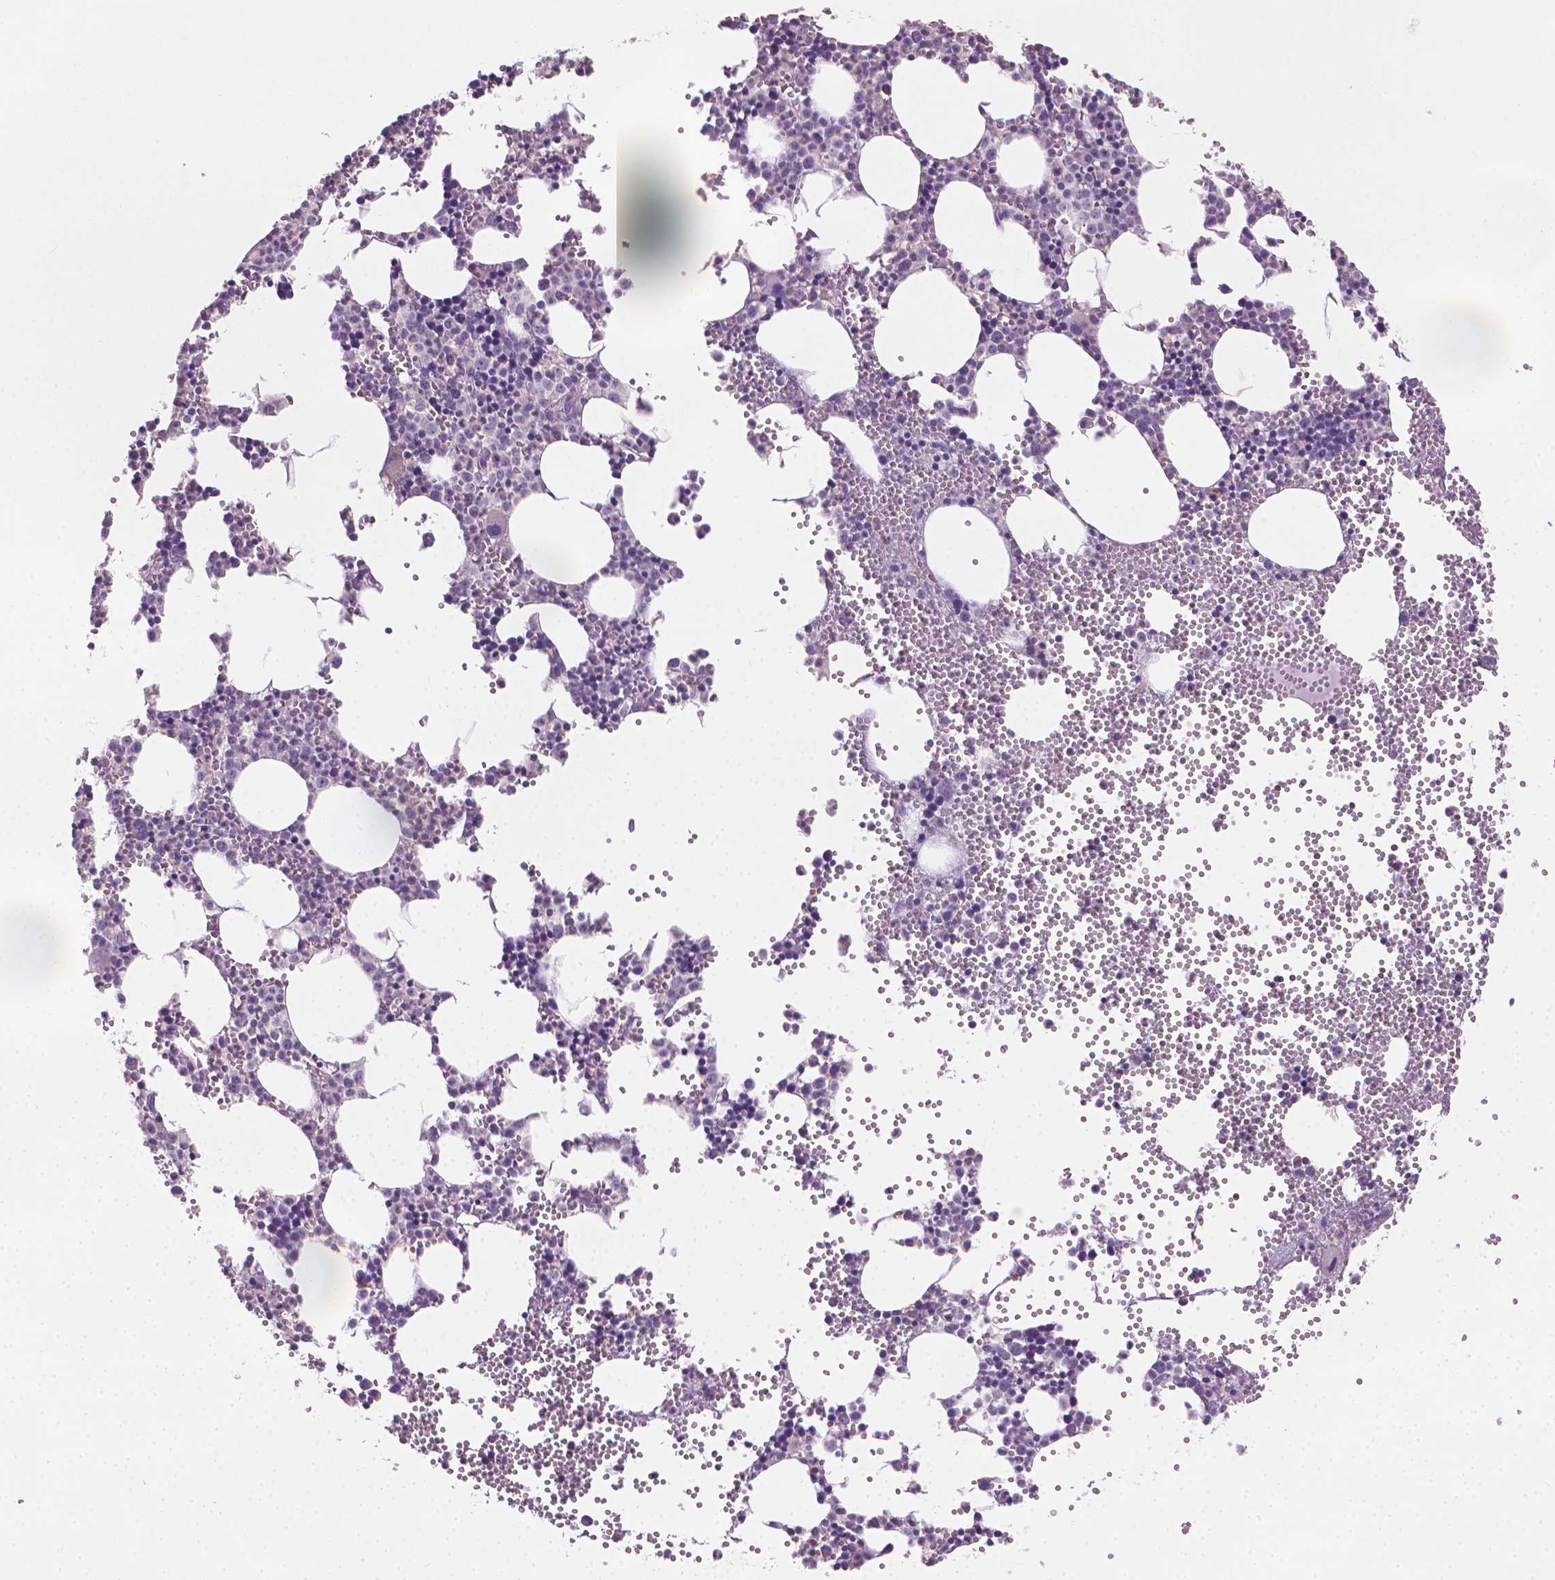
{"staining": {"intensity": "negative", "quantity": "none", "location": "none"}, "tissue": "bone marrow", "cell_type": "Hematopoietic cells", "image_type": "normal", "snomed": [{"axis": "morphology", "description": "Normal tissue, NOS"}, {"axis": "topography", "description": "Bone marrow"}], "caption": "Benign bone marrow was stained to show a protein in brown. There is no significant staining in hematopoietic cells.", "gene": "CATIP", "patient": {"sex": "male", "age": 89}}